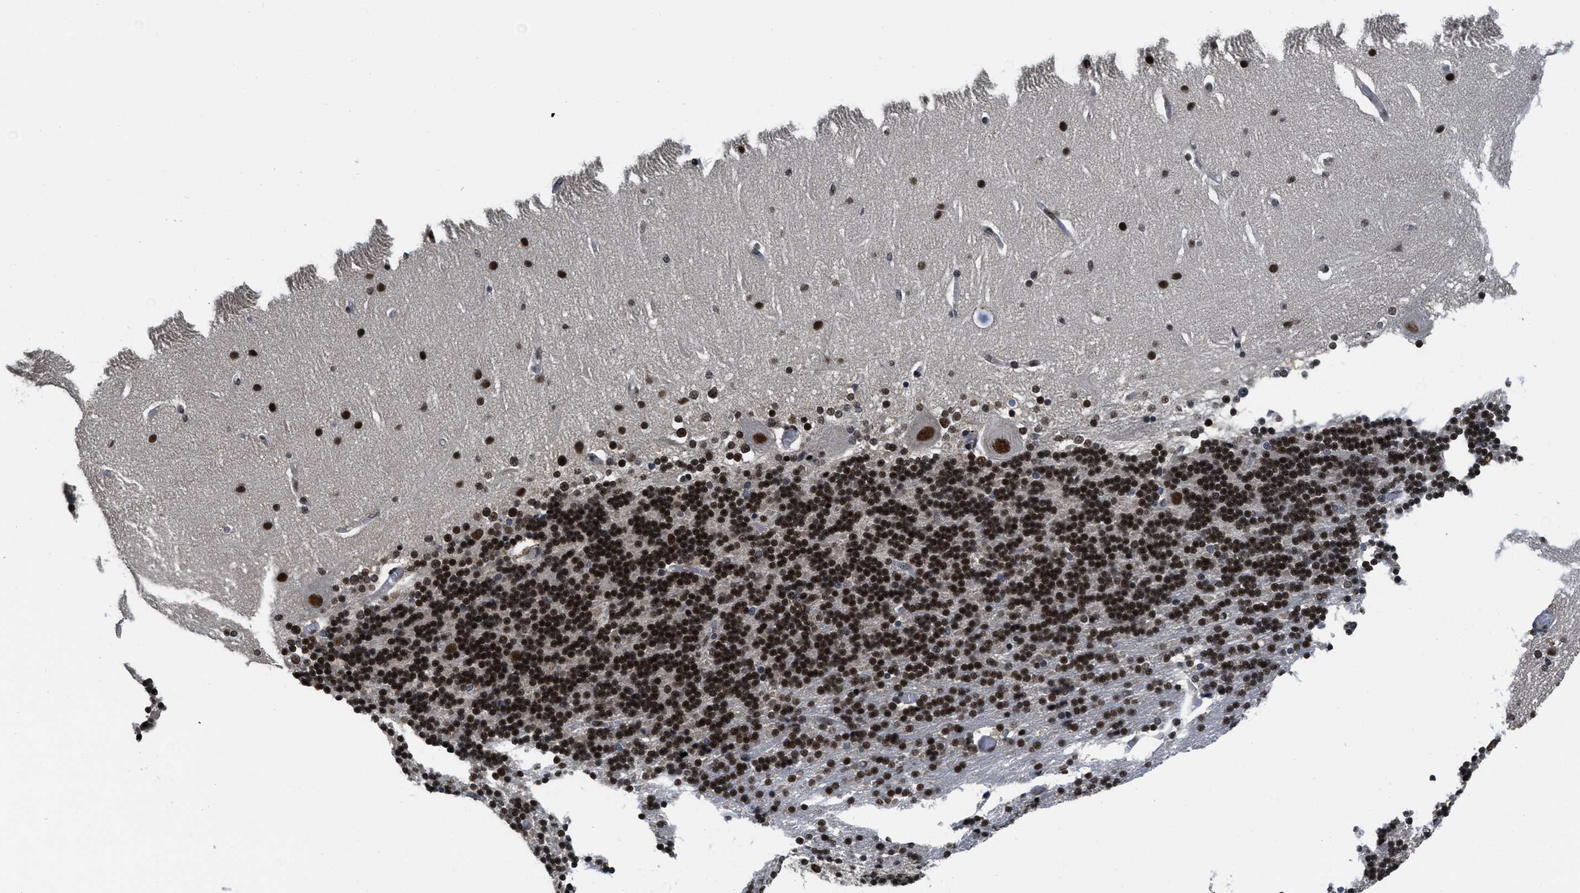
{"staining": {"intensity": "strong", "quantity": ">75%", "location": "nuclear"}, "tissue": "cerebellum", "cell_type": "Cells in granular layer", "image_type": "normal", "snomed": [{"axis": "morphology", "description": "Normal tissue, NOS"}, {"axis": "topography", "description": "Cerebellum"}], "caption": "Cerebellum stained with immunohistochemistry (IHC) displays strong nuclear expression in approximately >75% of cells in granular layer.", "gene": "CUL4B", "patient": {"sex": "female", "age": 54}}